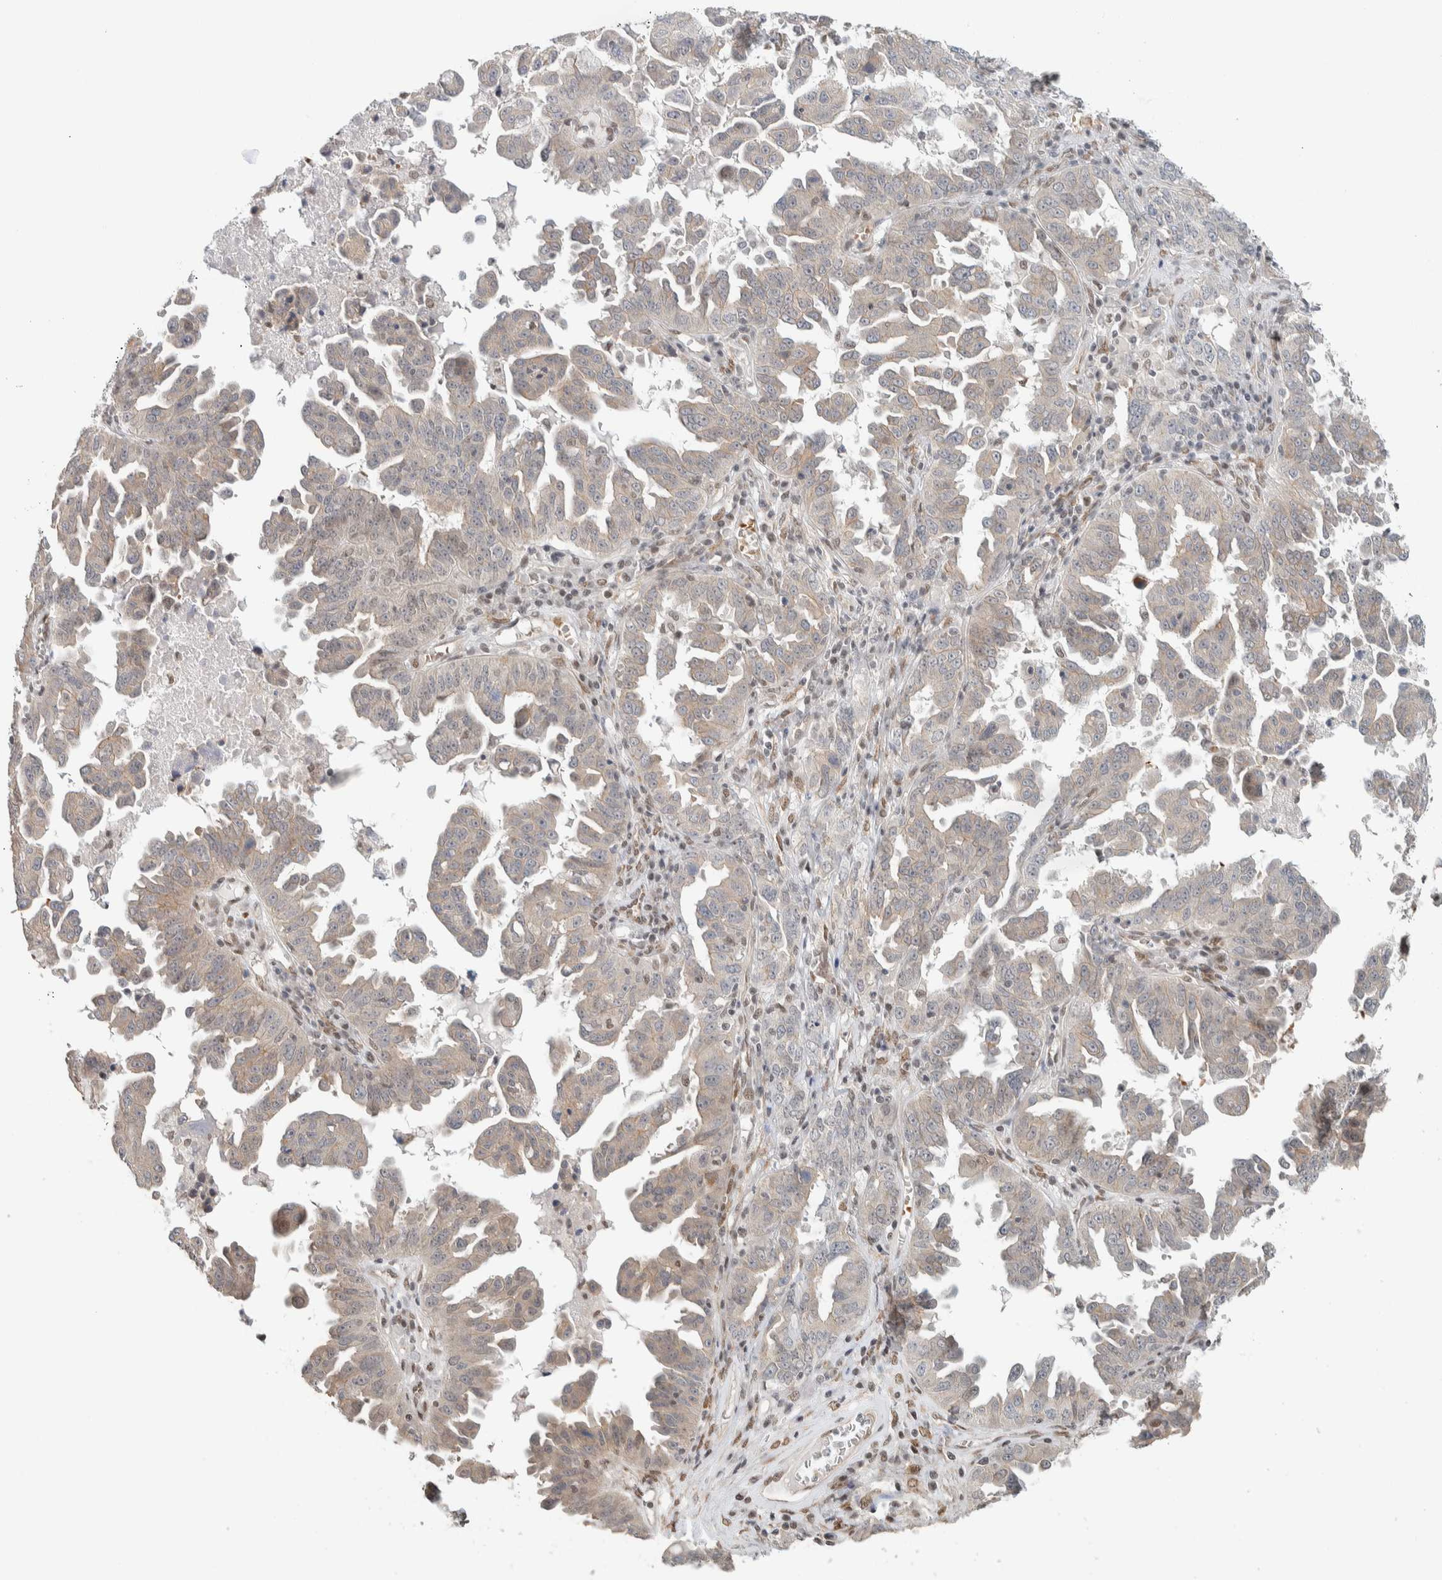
{"staining": {"intensity": "weak", "quantity": "<25%", "location": "cytoplasmic/membranous"}, "tissue": "ovarian cancer", "cell_type": "Tumor cells", "image_type": "cancer", "snomed": [{"axis": "morphology", "description": "Carcinoma, endometroid"}, {"axis": "topography", "description": "Ovary"}], "caption": "Tumor cells are negative for protein expression in human ovarian endometroid carcinoma.", "gene": "ZBTB2", "patient": {"sex": "female", "age": 62}}